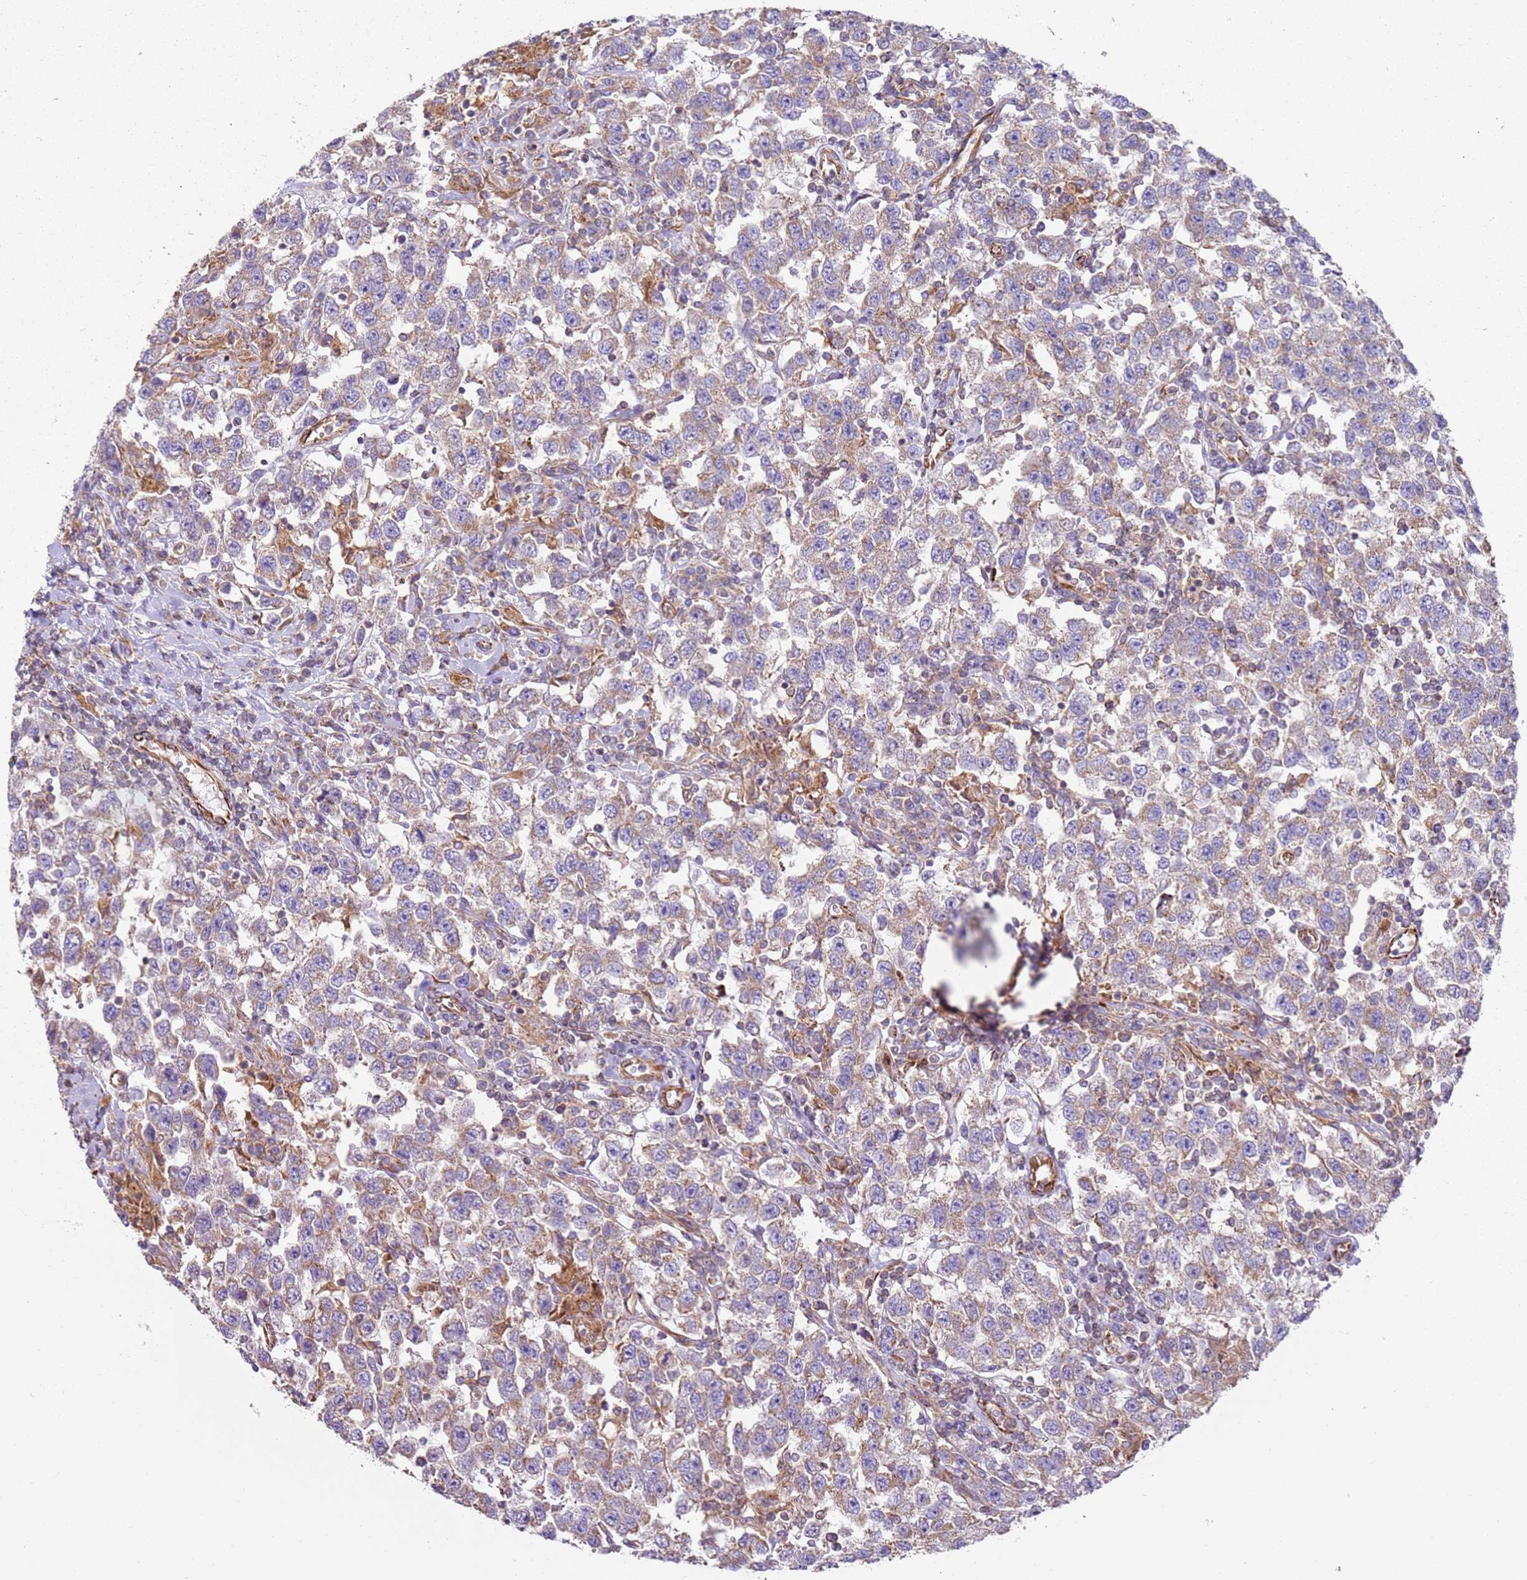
{"staining": {"intensity": "weak", "quantity": ">75%", "location": "cytoplasmic/membranous"}, "tissue": "testis cancer", "cell_type": "Tumor cells", "image_type": "cancer", "snomed": [{"axis": "morphology", "description": "Seminoma, NOS"}, {"axis": "topography", "description": "Testis"}], "caption": "Immunohistochemistry of human seminoma (testis) displays low levels of weak cytoplasmic/membranous positivity in approximately >75% of tumor cells.", "gene": "SNAPIN", "patient": {"sex": "male", "age": 41}}